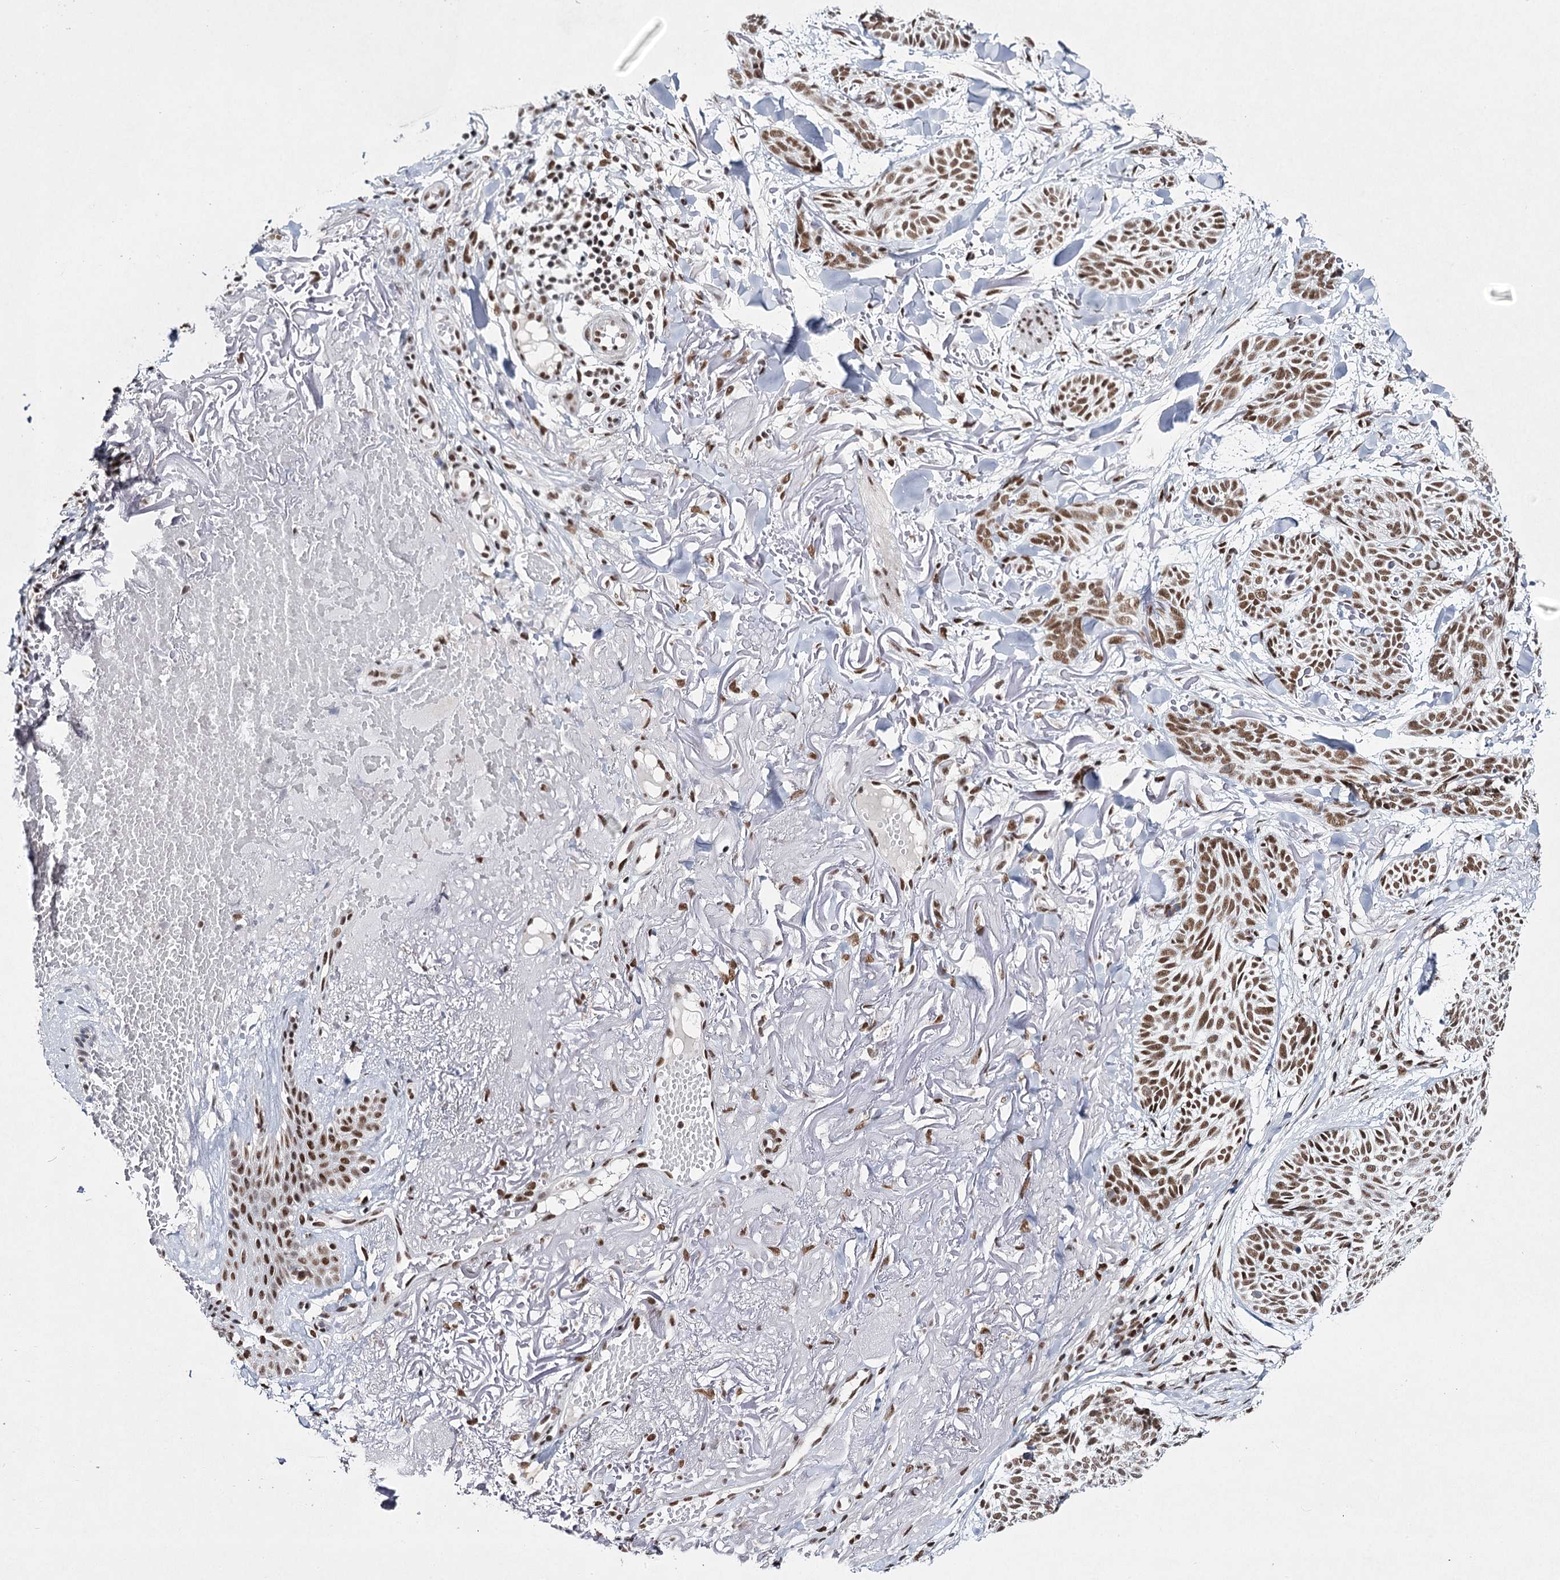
{"staining": {"intensity": "moderate", "quantity": ">75%", "location": "nuclear"}, "tissue": "skin cancer", "cell_type": "Tumor cells", "image_type": "cancer", "snomed": [{"axis": "morphology", "description": "Normal tissue, NOS"}, {"axis": "morphology", "description": "Basal cell carcinoma"}, {"axis": "topography", "description": "Skin"}], "caption": "Skin basal cell carcinoma stained with DAB immunohistochemistry (IHC) demonstrates medium levels of moderate nuclear staining in approximately >75% of tumor cells.", "gene": "SCAF8", "patient": {"sex": "male", "age": 66}}